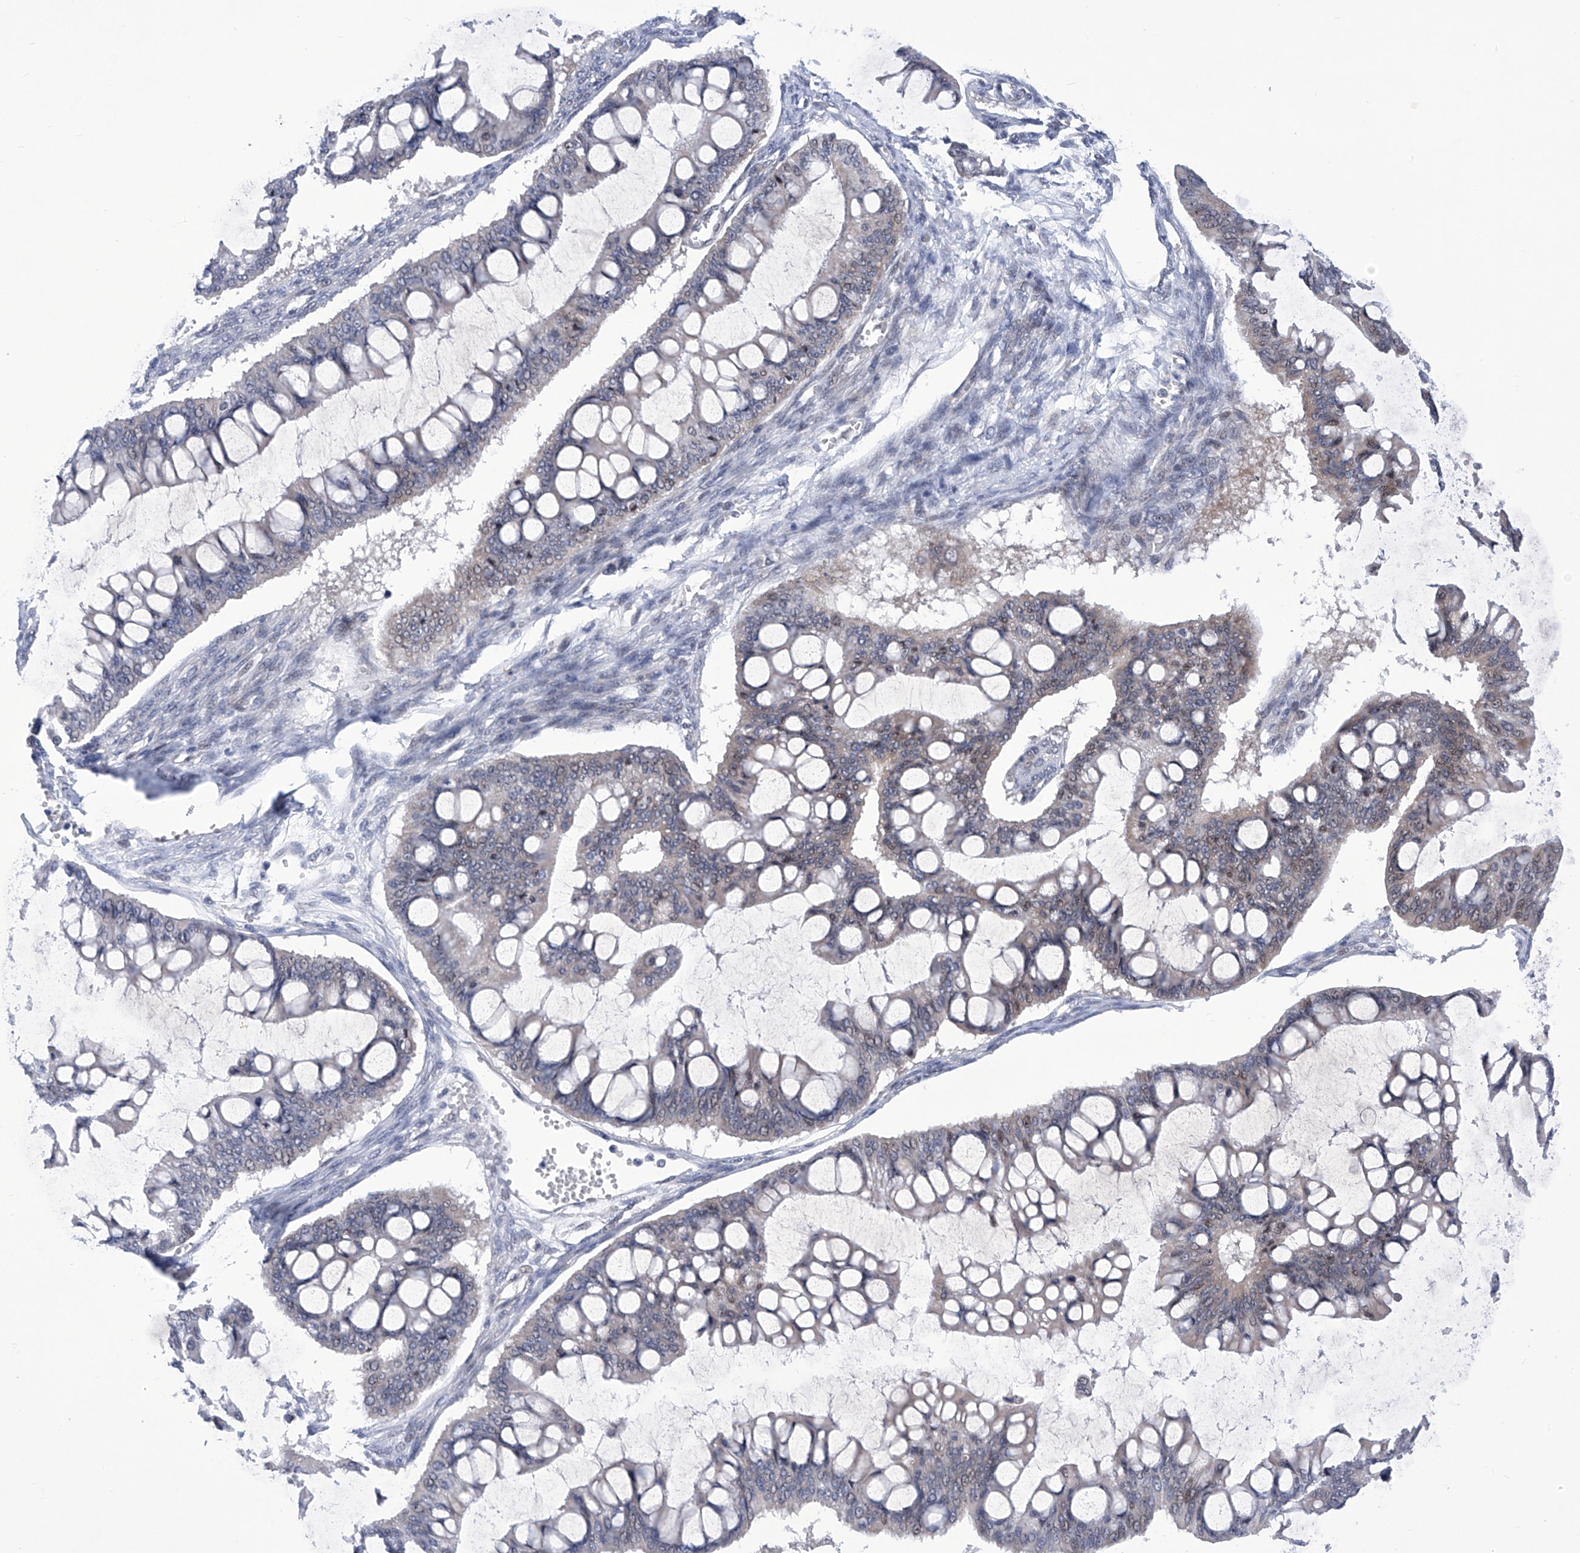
{"staining": {"intensity": "negative", "quantity": "none", "location": "none"}, "tissue": "ovarian cancer", "cell_type": "Tumor cells", "image_type": "cancer", "snomed": [{"axis": "morphology", "description": "Cystadenocarcinoma, mucinous, NOS"}, {"axis": "topography", "description": "Ovary"}], "caption": "DAB immunohistochemical staining of human ovarian cancer (mucinous cystadenocarcinoma) displays no significant staining in tumor cells.", "gene": "NUFIP1", "patient": {"sex": "female", "age": 73}}